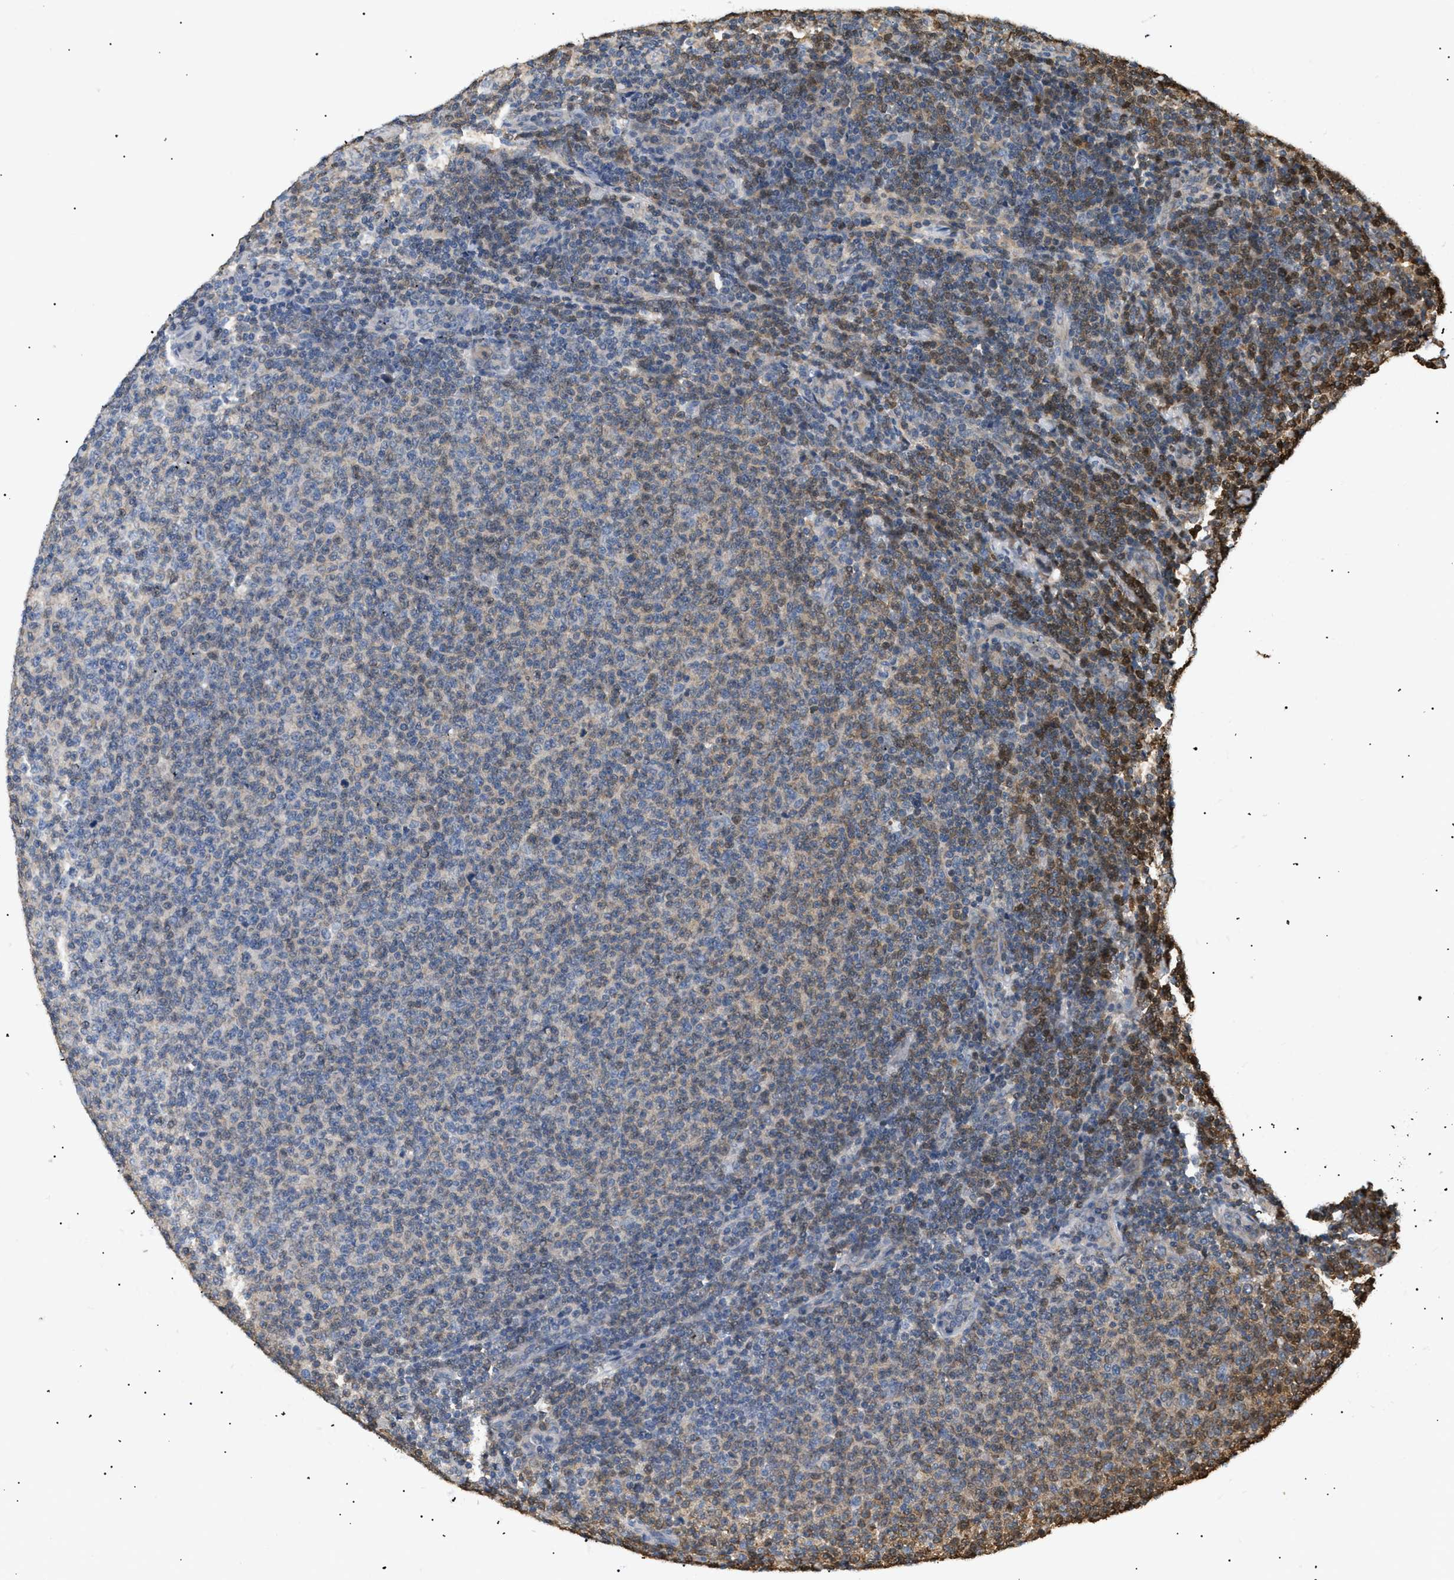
{"staining": {"intensity": "weak", "quantity": "25%-75%", "location": "cytoplasmic/membranous"}, "tissue": "lymphoma", "cell_type": "Tumor cells", "image_type": "cancer", "snomed": [{"axis": "morphology", "description": "Malignant lymphoma, non-Hodgkin's type, Low grade"}, {"axis": "topography", "description": "Lymph node"}], "caption": "Human low-grade malignant lymphoma, non-Hodgkin's type stained with a brown dye exhibits weak cytoplasmic/membranous positive expression in about 25%-75% of tumor cells.", "gene": "FARS2", "patient": {"sex": "male", "age": 66}}